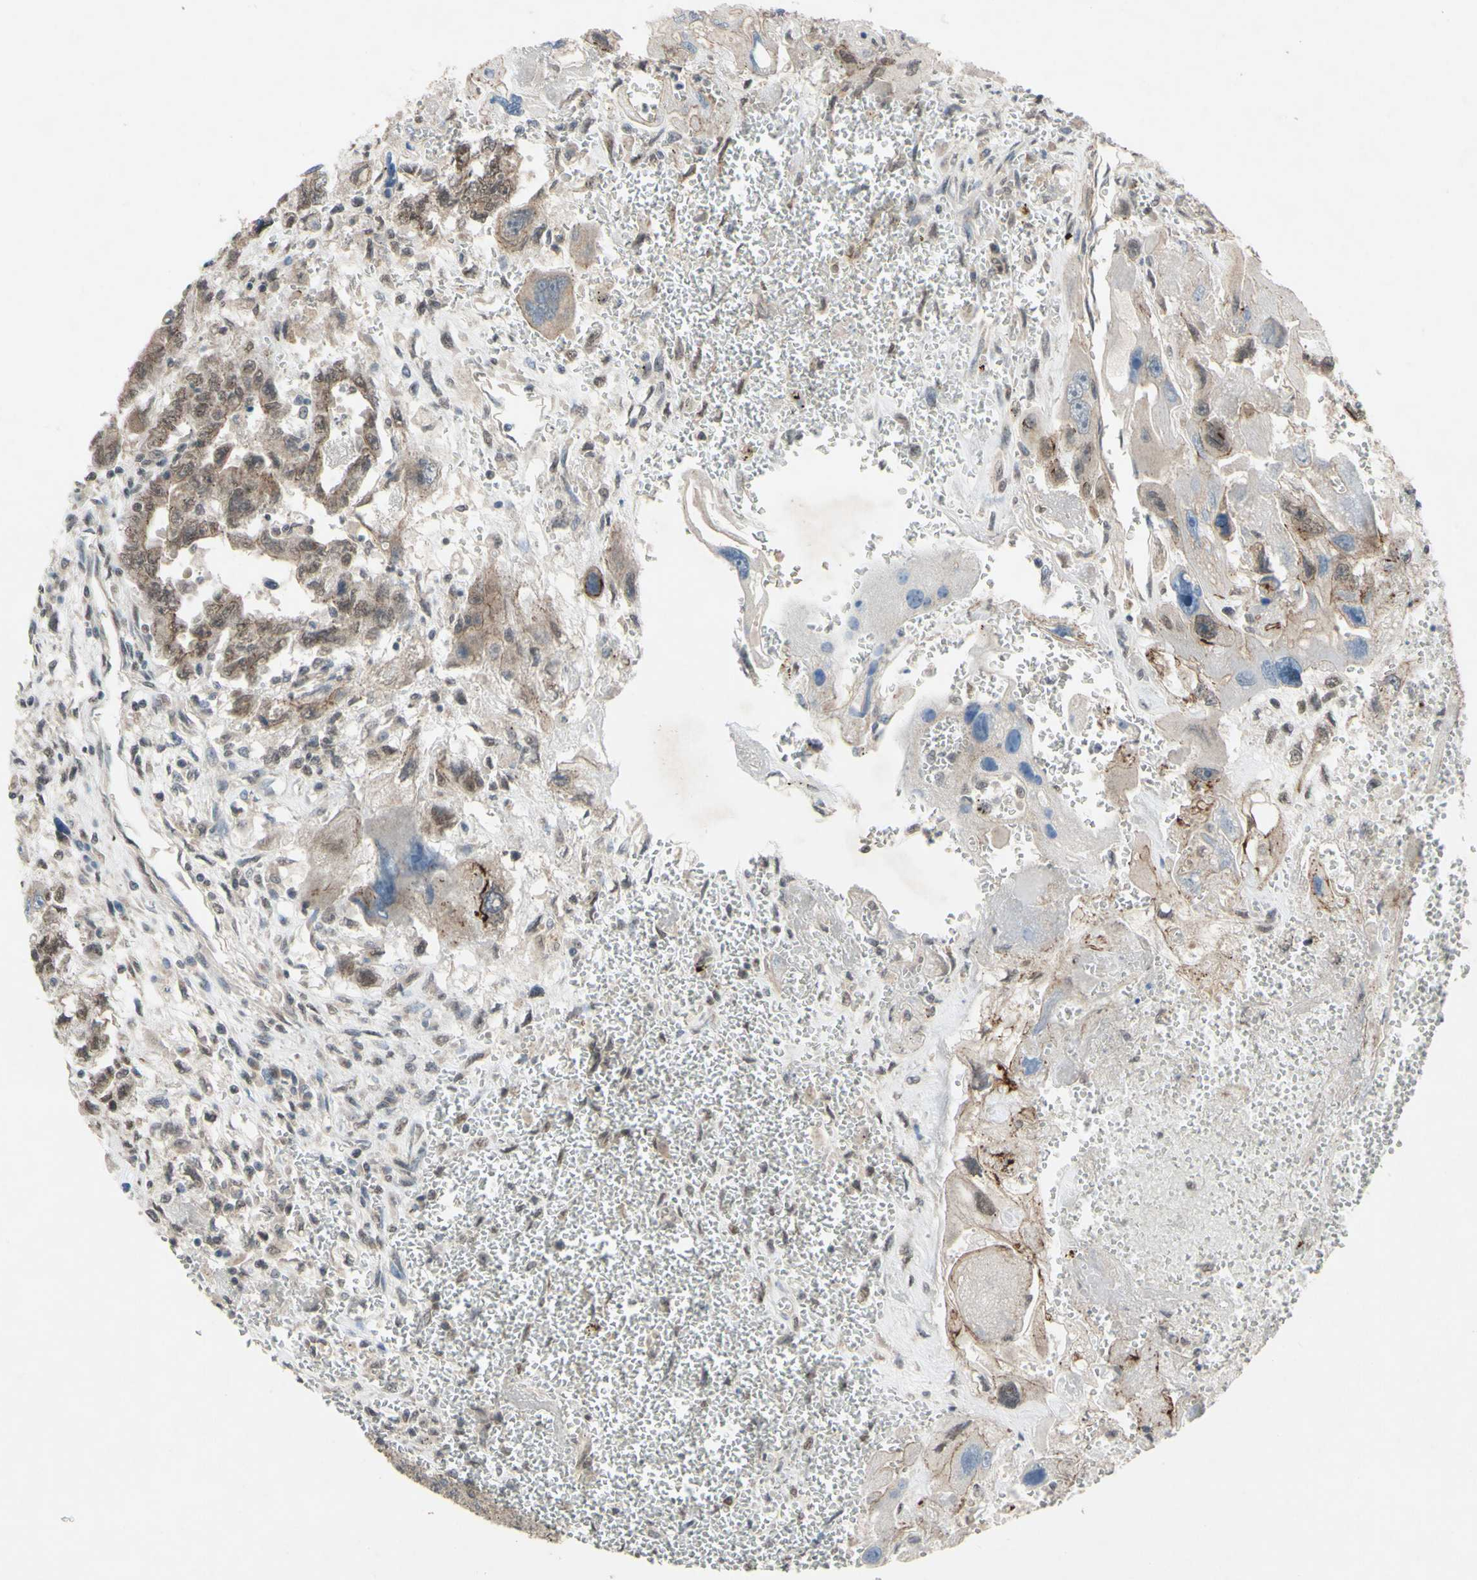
{"staining": {"intensity": "moderate", "quantity": ">75%", "location": "cytoplasmic/membranous"}, "tissue": "testis cancer", "cell_type": "Tumor cells", "image_type": "cancer", "snomed": [{"axis": "morphology", "description": "Carcinoma, Embryonal, NOS"}, {"axis": "topography", "description": "Testis"}], "caption": "A photomicrograph showing moderate cytoplasmic/membranous expression in about >75% of tumor cells in testis embryonal carcinoma, as visualized by brown immunohistochemical staining.", "gene": "CDCP1", "patient": {"sex": "male", "age": 28}}